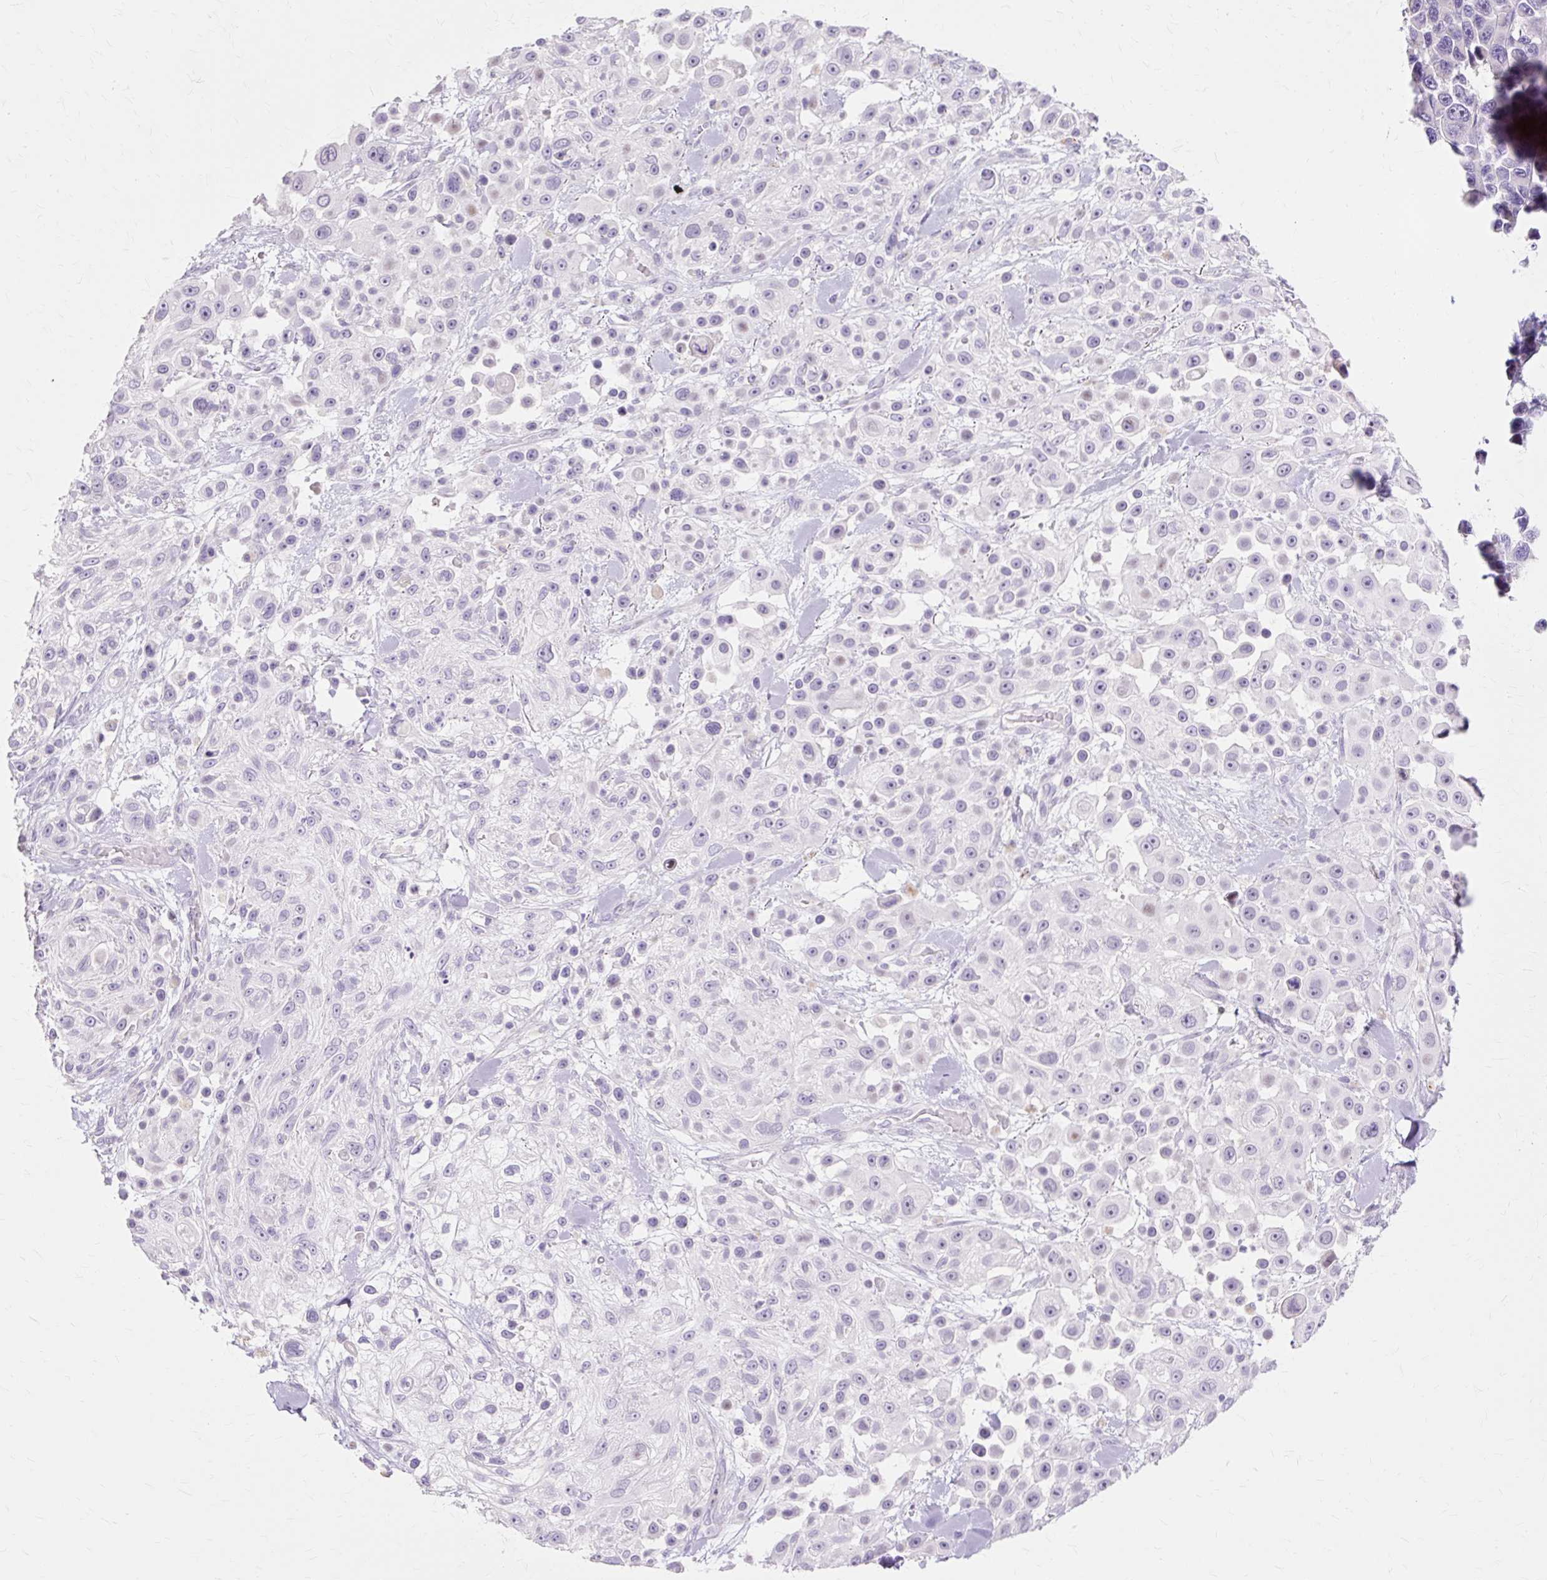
{"staining": {"intensity": "negative", "quantity": "none", "location": "none"}, "tissue": "skin cancer", "cell_type": "Tumor cells", "image_type": "cancer", "snomed": [{"axis": "morphology", "description": "Squamous cell carcinoma, NOS"}, {"axis": "topography", "description": "Skin"}], "caption": "IHC micrograph of neoplastic tissue: human skin squamous cell carcinoma stained with DAB (3,3'-diaminobenzidine) demonstrates no significant protein positivity in tumor cells.", "gene": "IRX2", "patient": {"sex": "male", "age": 67}}